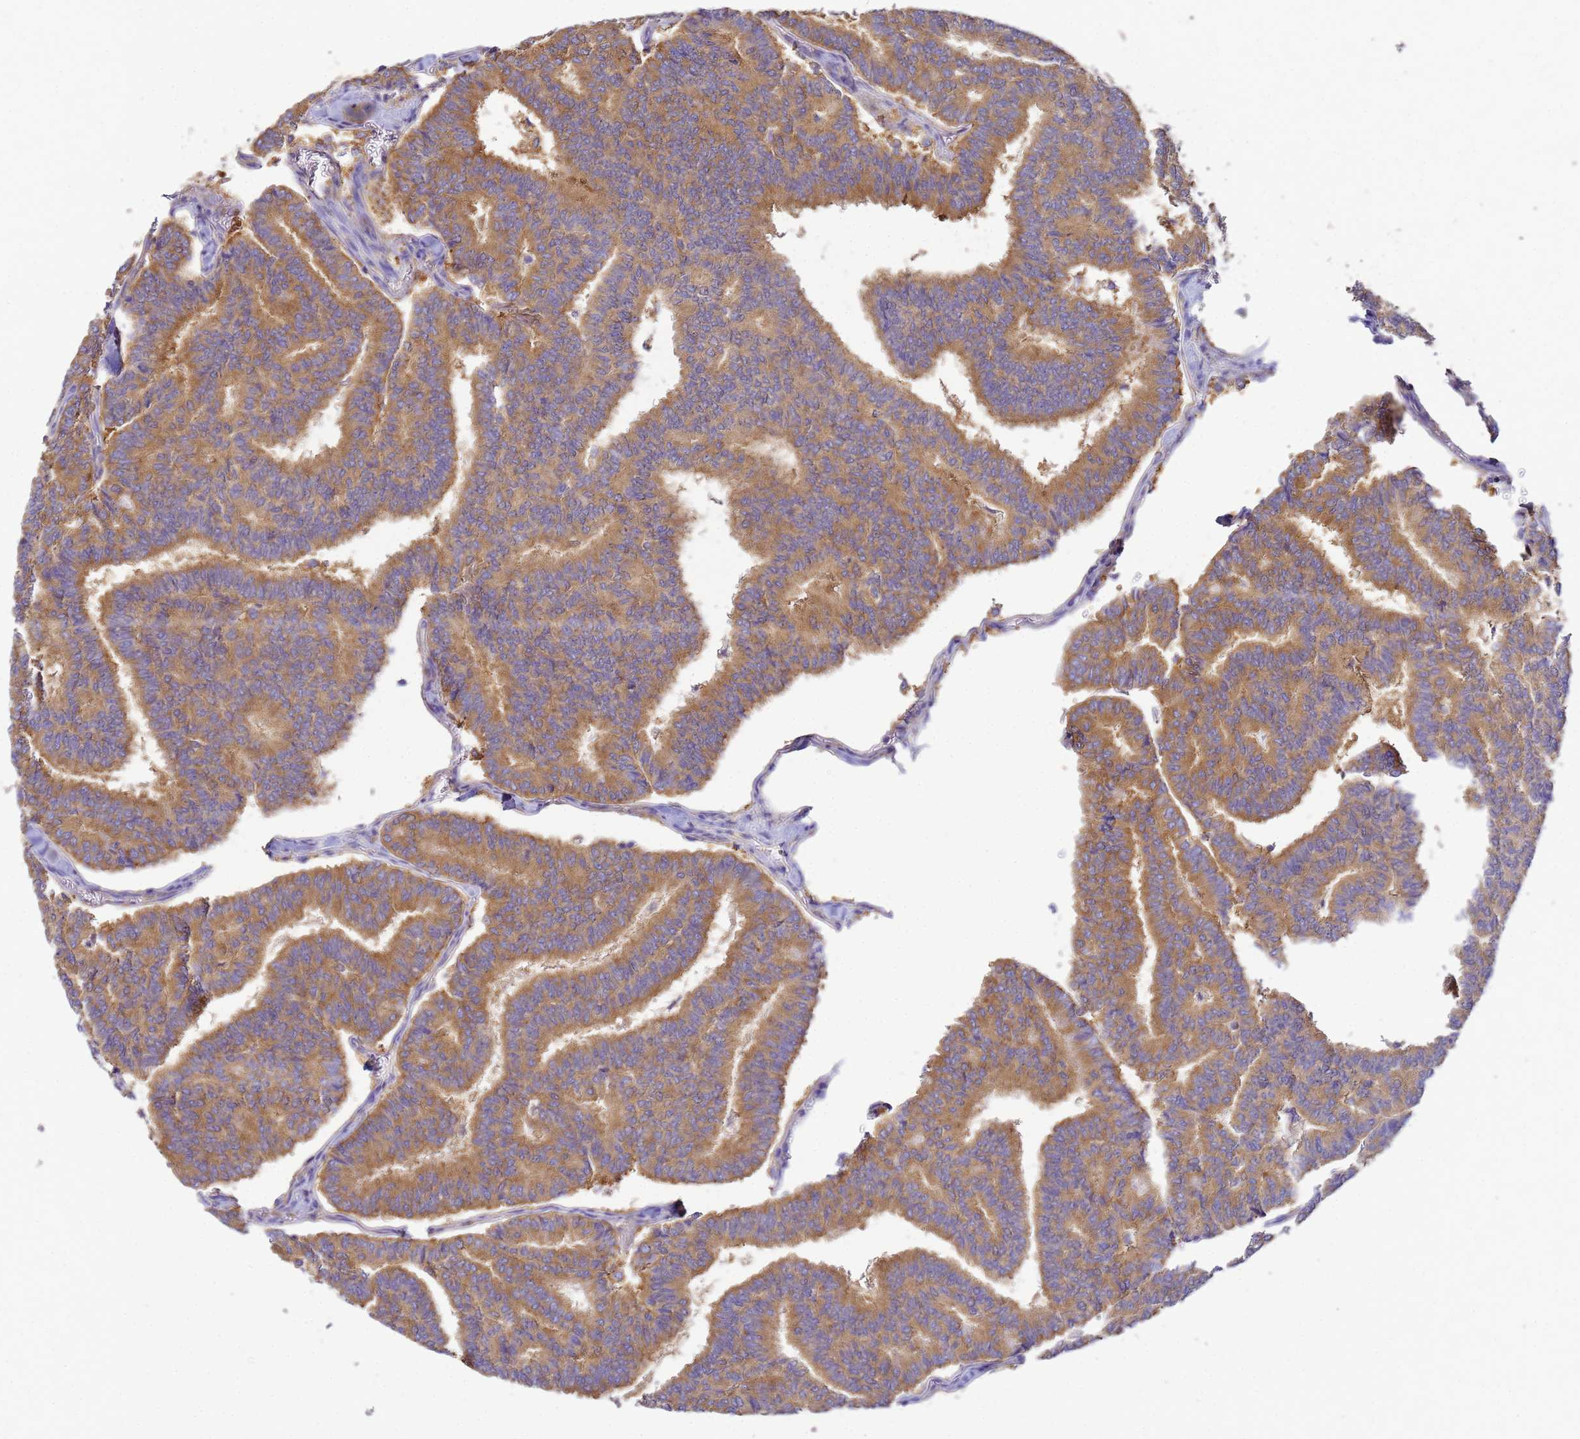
{"staining": {"intensity": "moderate", "quantity": ">75%", "location": "cytoplasmic/membranous"}, "tissue": "thyroid cancer", "cell_type": "Tumor cells", "image_type": "cancer", "snomed": [{"axis": "morphology", "description": "Papillary adenocarcinoma, NOS"}, {"axis": "topography", "description": "Thyroid gland"}], "caption": "High-magnification brightfield microscopy of papillary adenocarcinoma (thyroid) stained with DAB (brown) and counterstained with hematoxylin (blue). tumor cells exhibit moderate cytoplasmic/membranous expression is appreciated in approximately>75% of cells. (DAB (3,3'-diaminobenzidine) IHC, brown staining for protein, blue staining for nuclei).", "gene": "NARS1", "patient": {"sex": "female", "age": 35}}